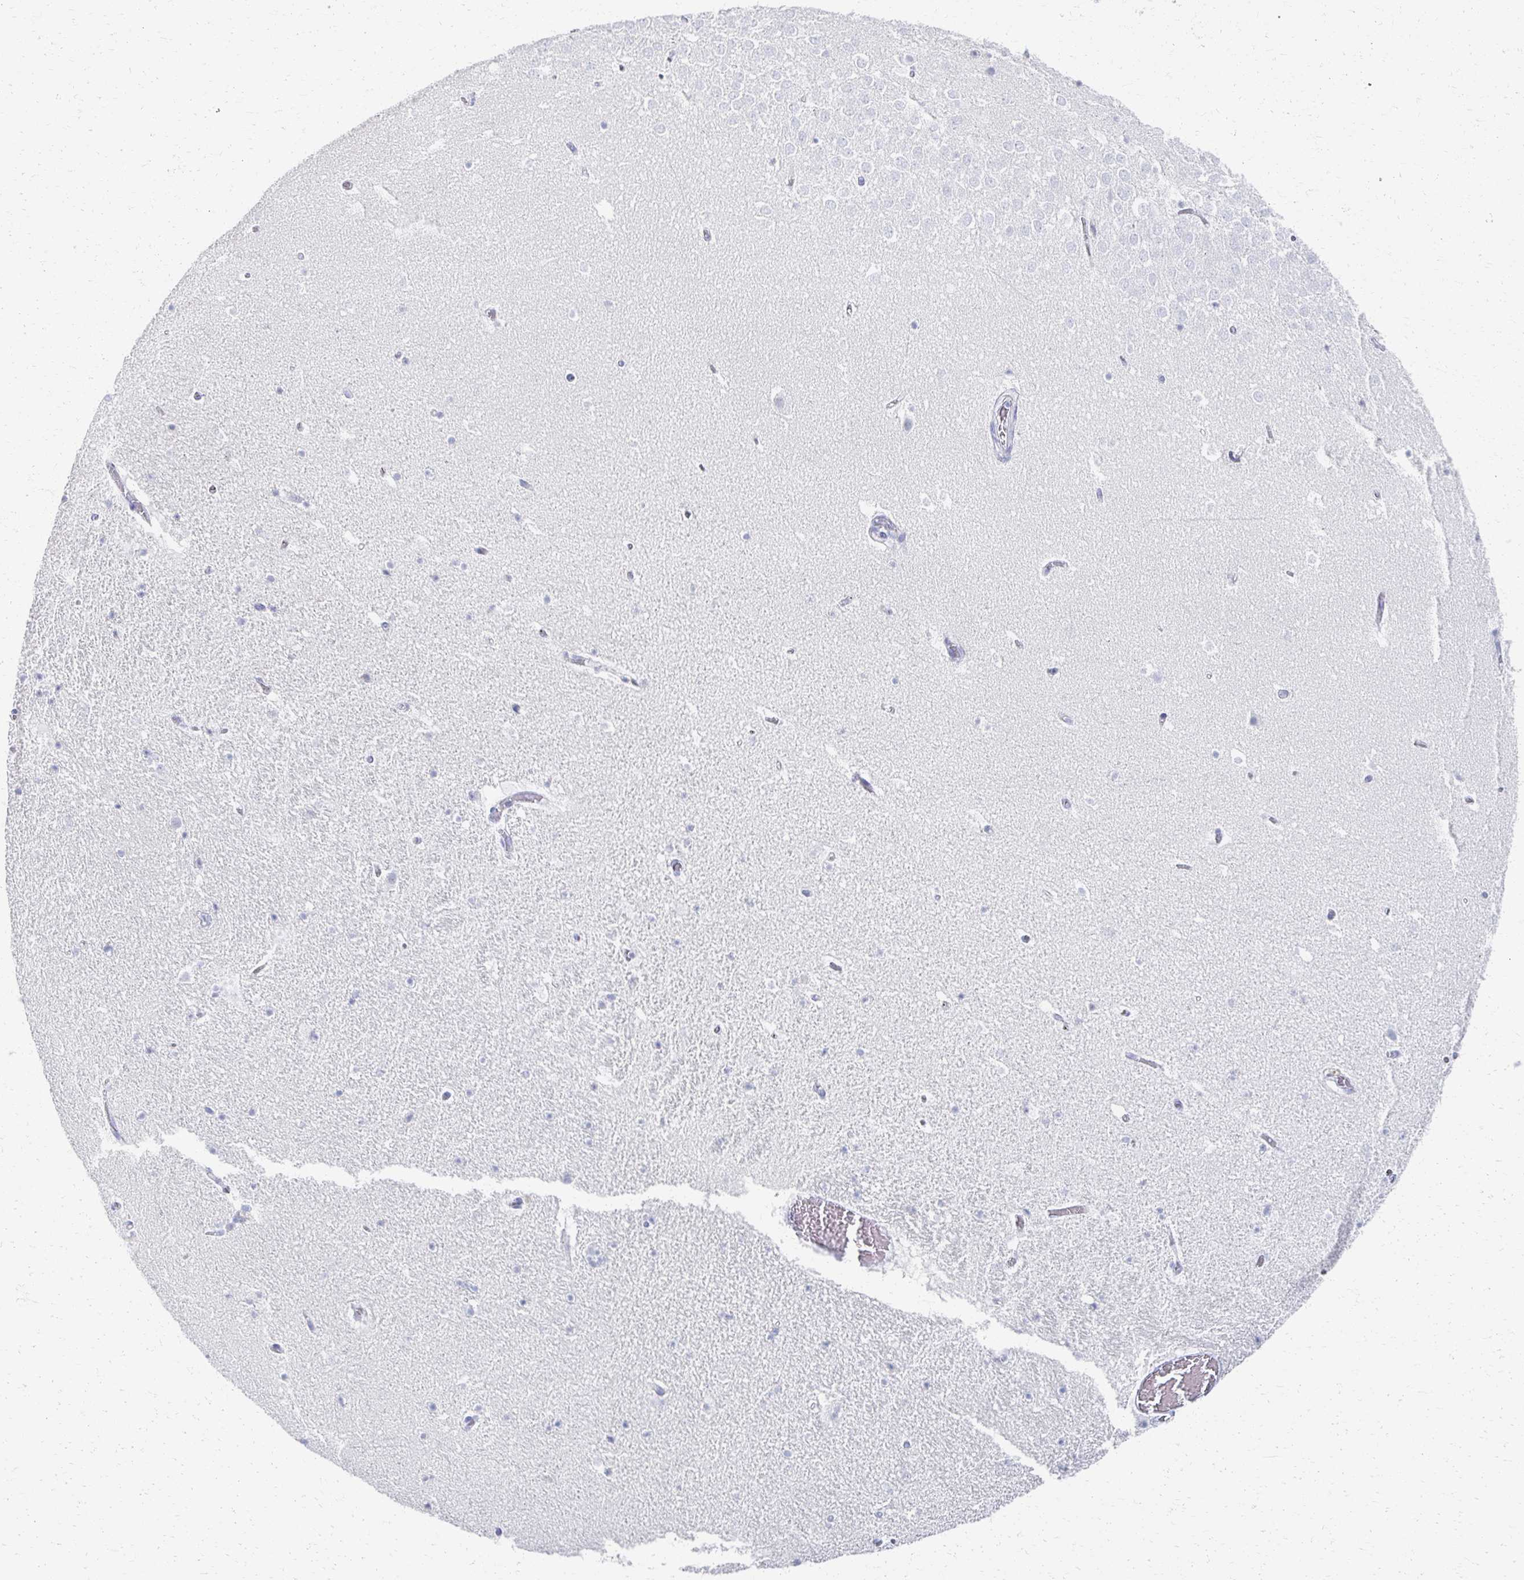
{"staining": {"intensity": "negative", "quantity": "none", "location": "none"}, "tissue": "hippocampus", "cell_type": "Glial cells", "image_type": "normal", "snomed": [{"axis": "morphology", "description": "Normal tissue, NOS"}, {"axis": "topography", "description": "Hippocampus"}], "caption": "Protein analysis of benign hippocampus demonstrates no significant expression in glial cells.", "gene": "PRR20A", "patient": {"sex": "female", "age": 42}}